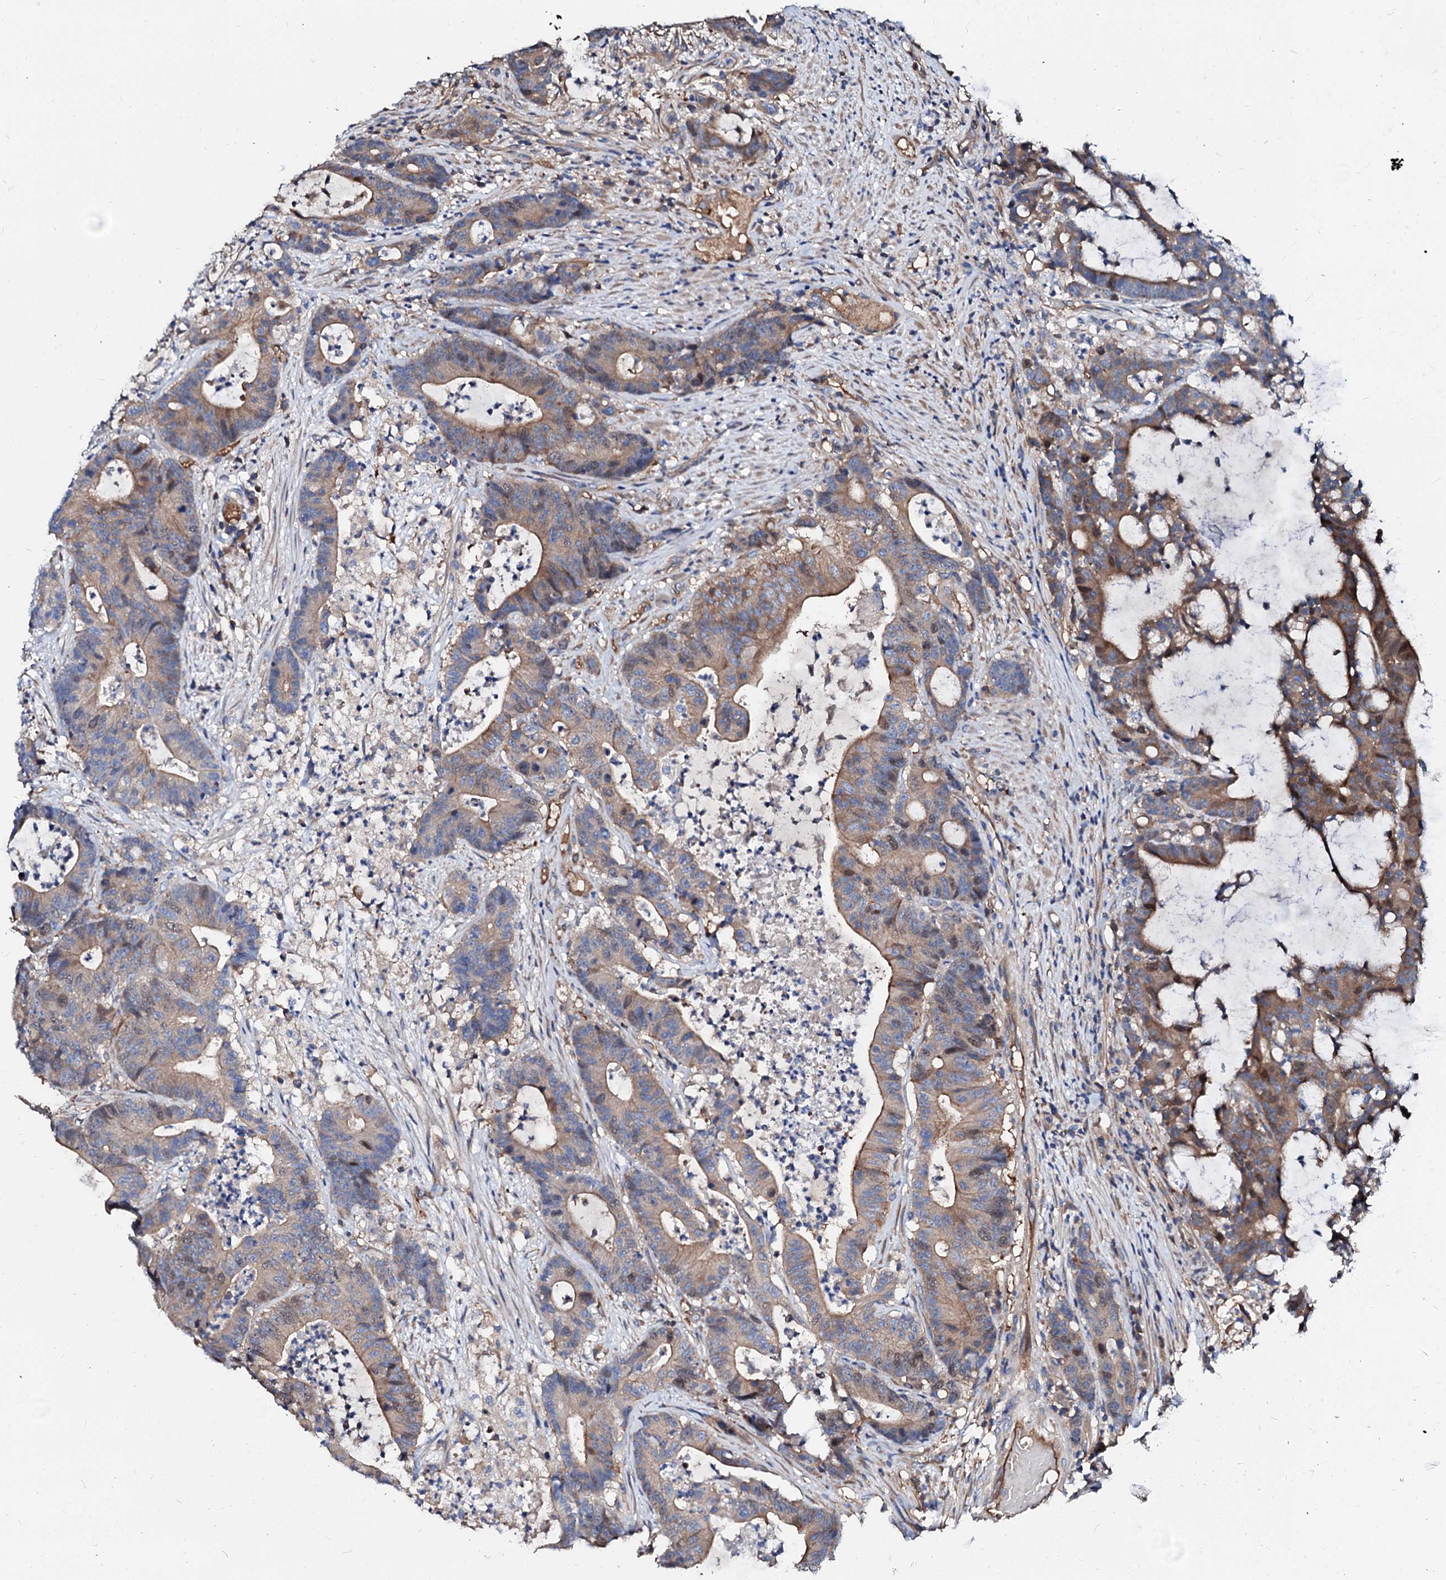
{"staining": {"intensity": "moderate", "quantity": "25%-75%", "location": "cytoplasmic/membranous"}, "tissue": "colorectal cancer", "cell_type": "Tumor cells", "image_type": "cancer", "snomed": [{"axis": "morphology", "description": "Adenocarcinoma, NOS"}, {"axis": "topography", "description": "Colon"}], "caption": "This photomicrograph exhibits immunohistochemistry (IHC) staining of human colorectal adenocarcinoma, with medium moderate cytoplasmic/membranous staining in approximately 25%-75% of tumor cells.", "gene": "CSKMT", "patient": {"sex": "female", "age": 84}}